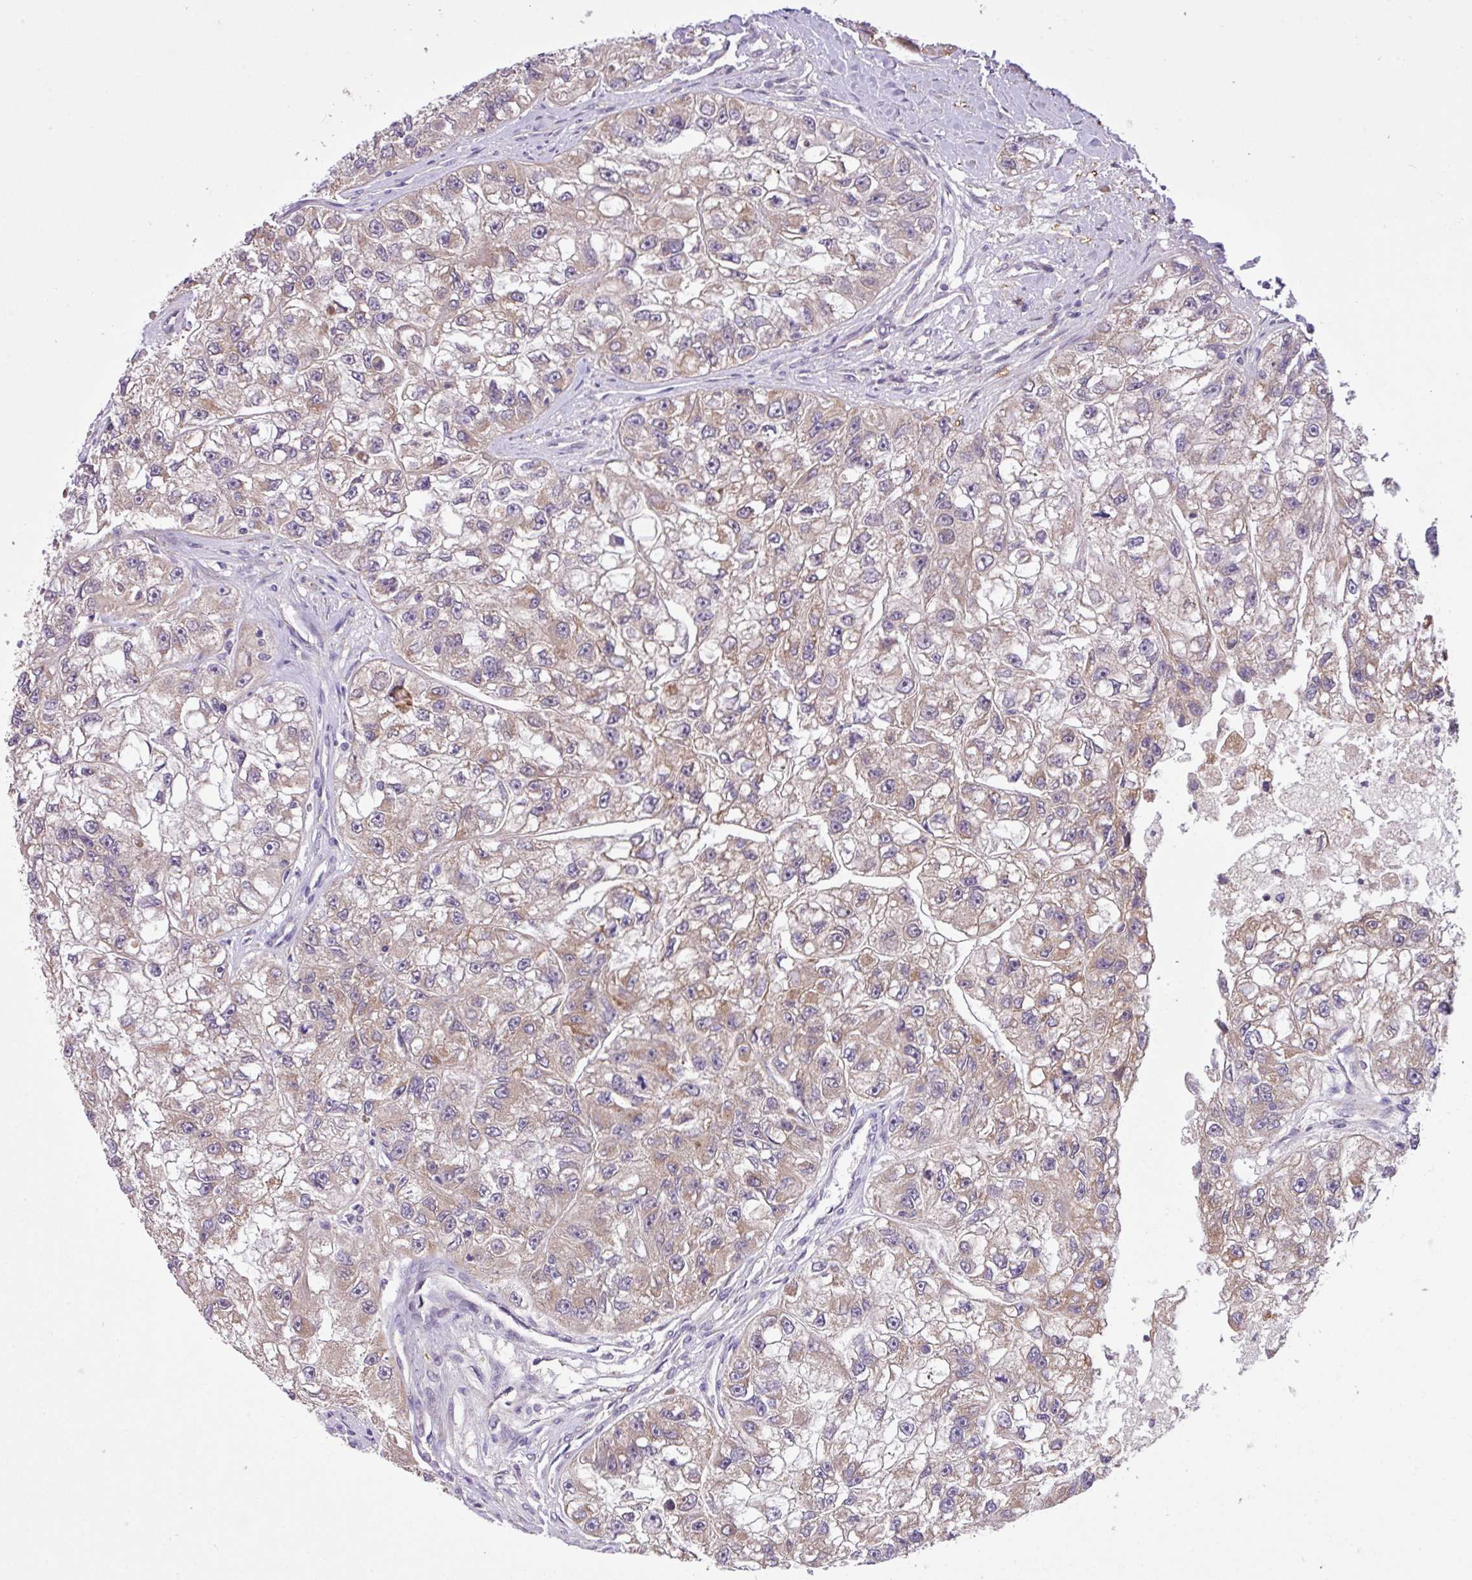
{"staining": {"intensity": "weak", "quantity": "25%-75%", "location": "cytoplasmic/membranous"}, "tissue": "renal cancer", "cell_type": "Tumor cells", "image_type": "cancer", "snomed": [{"axis": "morphology", "description": "Adenocarcinoma, NOS"}, {"axis": "topography", "description": "Kidney"}], "caption": "A histopathology image showing weak cytoplasmic/membranous staining in approximately 25%-75% of tumor cells in renal cancer (adenocarcinoma), as visualized by brown immunohistochemical staining.", "gene": "TIMM10B", "patient": {"sex": "male", "age": 63}}